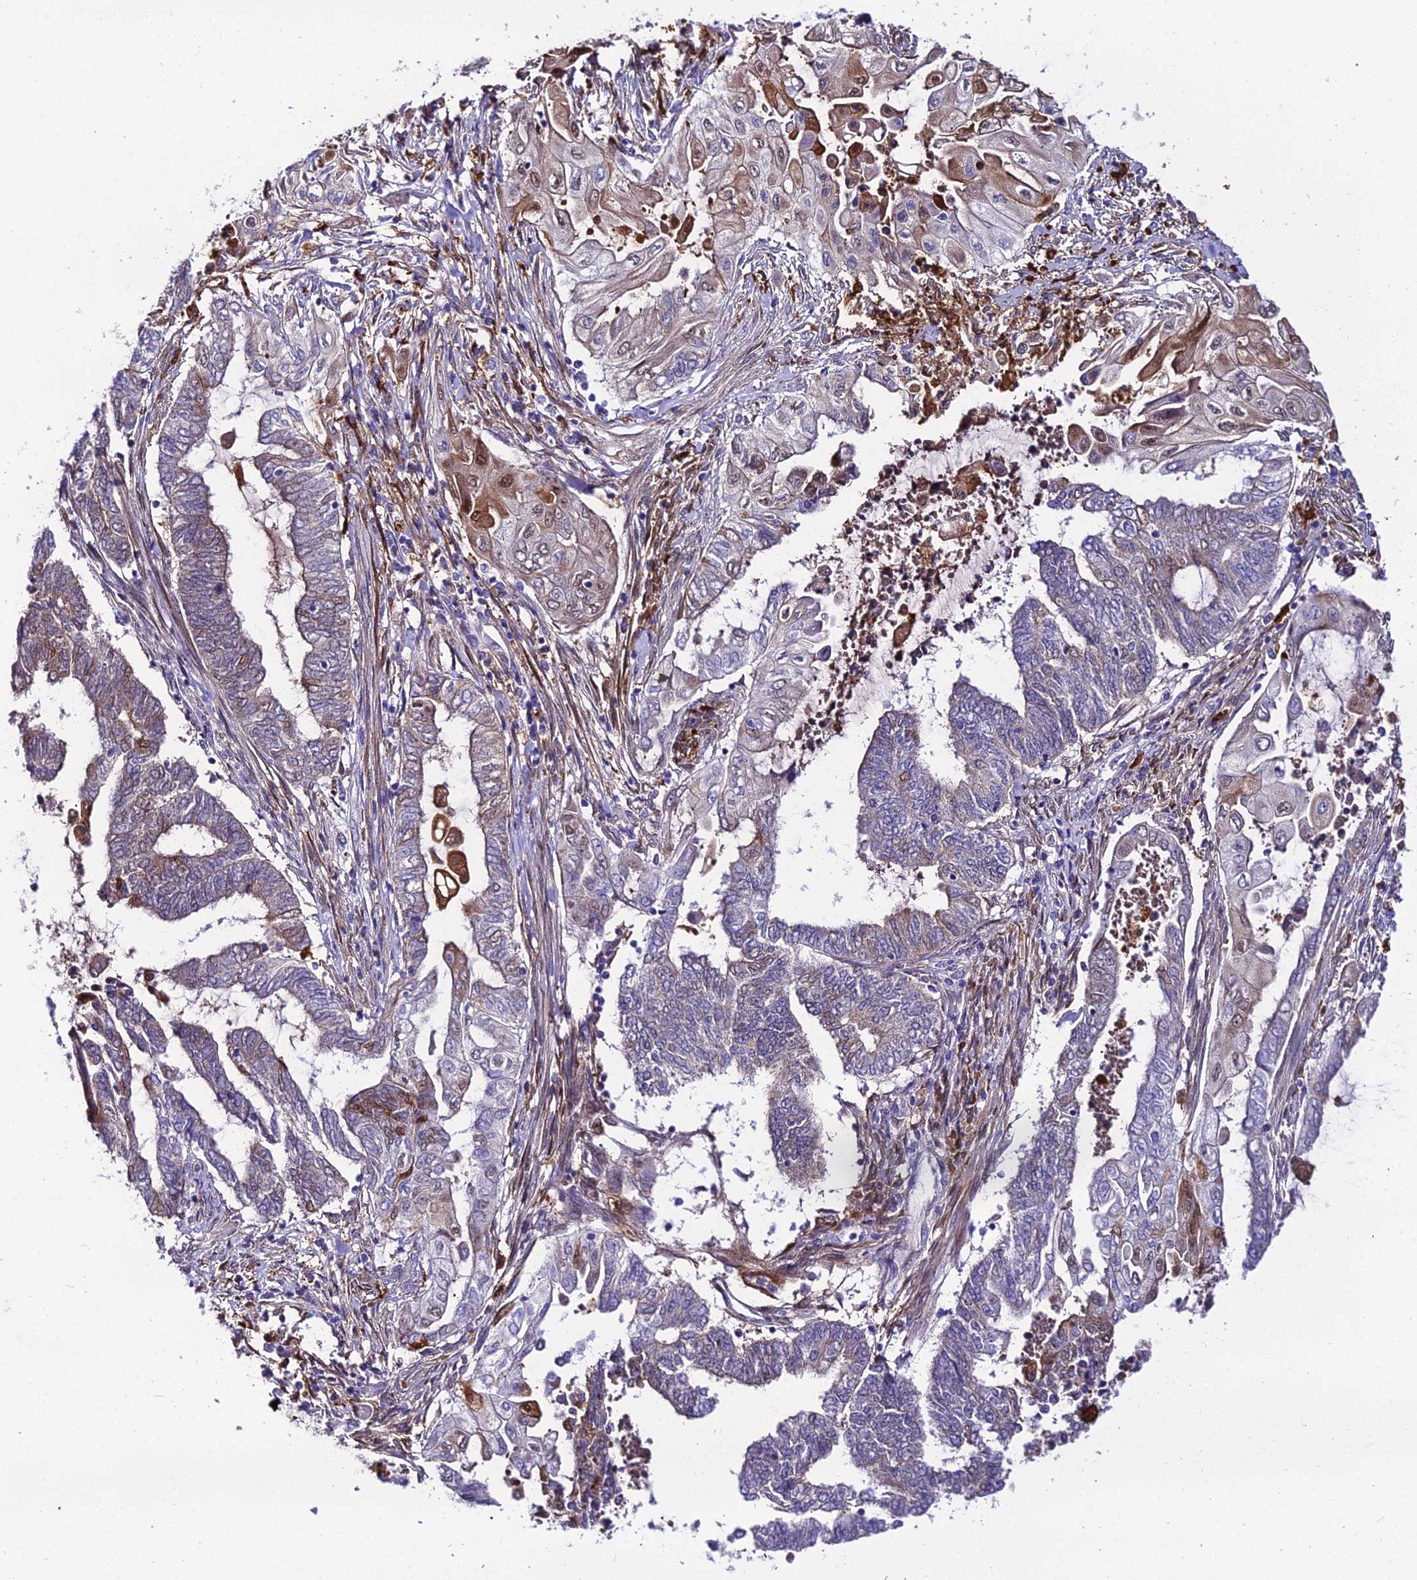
{"staining": {"intensity": "moderate", "quantity": "<25%", "location": "cytoplasmic/membranous,nuclear"}, "tissue": "endometrial cancer", "cell_type": "Tumor cells", "image_type": "cancer", "snomed": [{"axis": "morphology", "description": "Adenocarcinoma, NOS"}, {"axis": "topography", "description": "Uterus"}, {"axis": "topography", "description": "Endometrium"}], "caption": "Adenocarcinoma (endometrial) tissue displays moderate cytoplasmic/membranous and nuclear staining in about <25% of tumor cells", "gene": "MB21D2", "patient": {"sex": "female", "age": 70}}